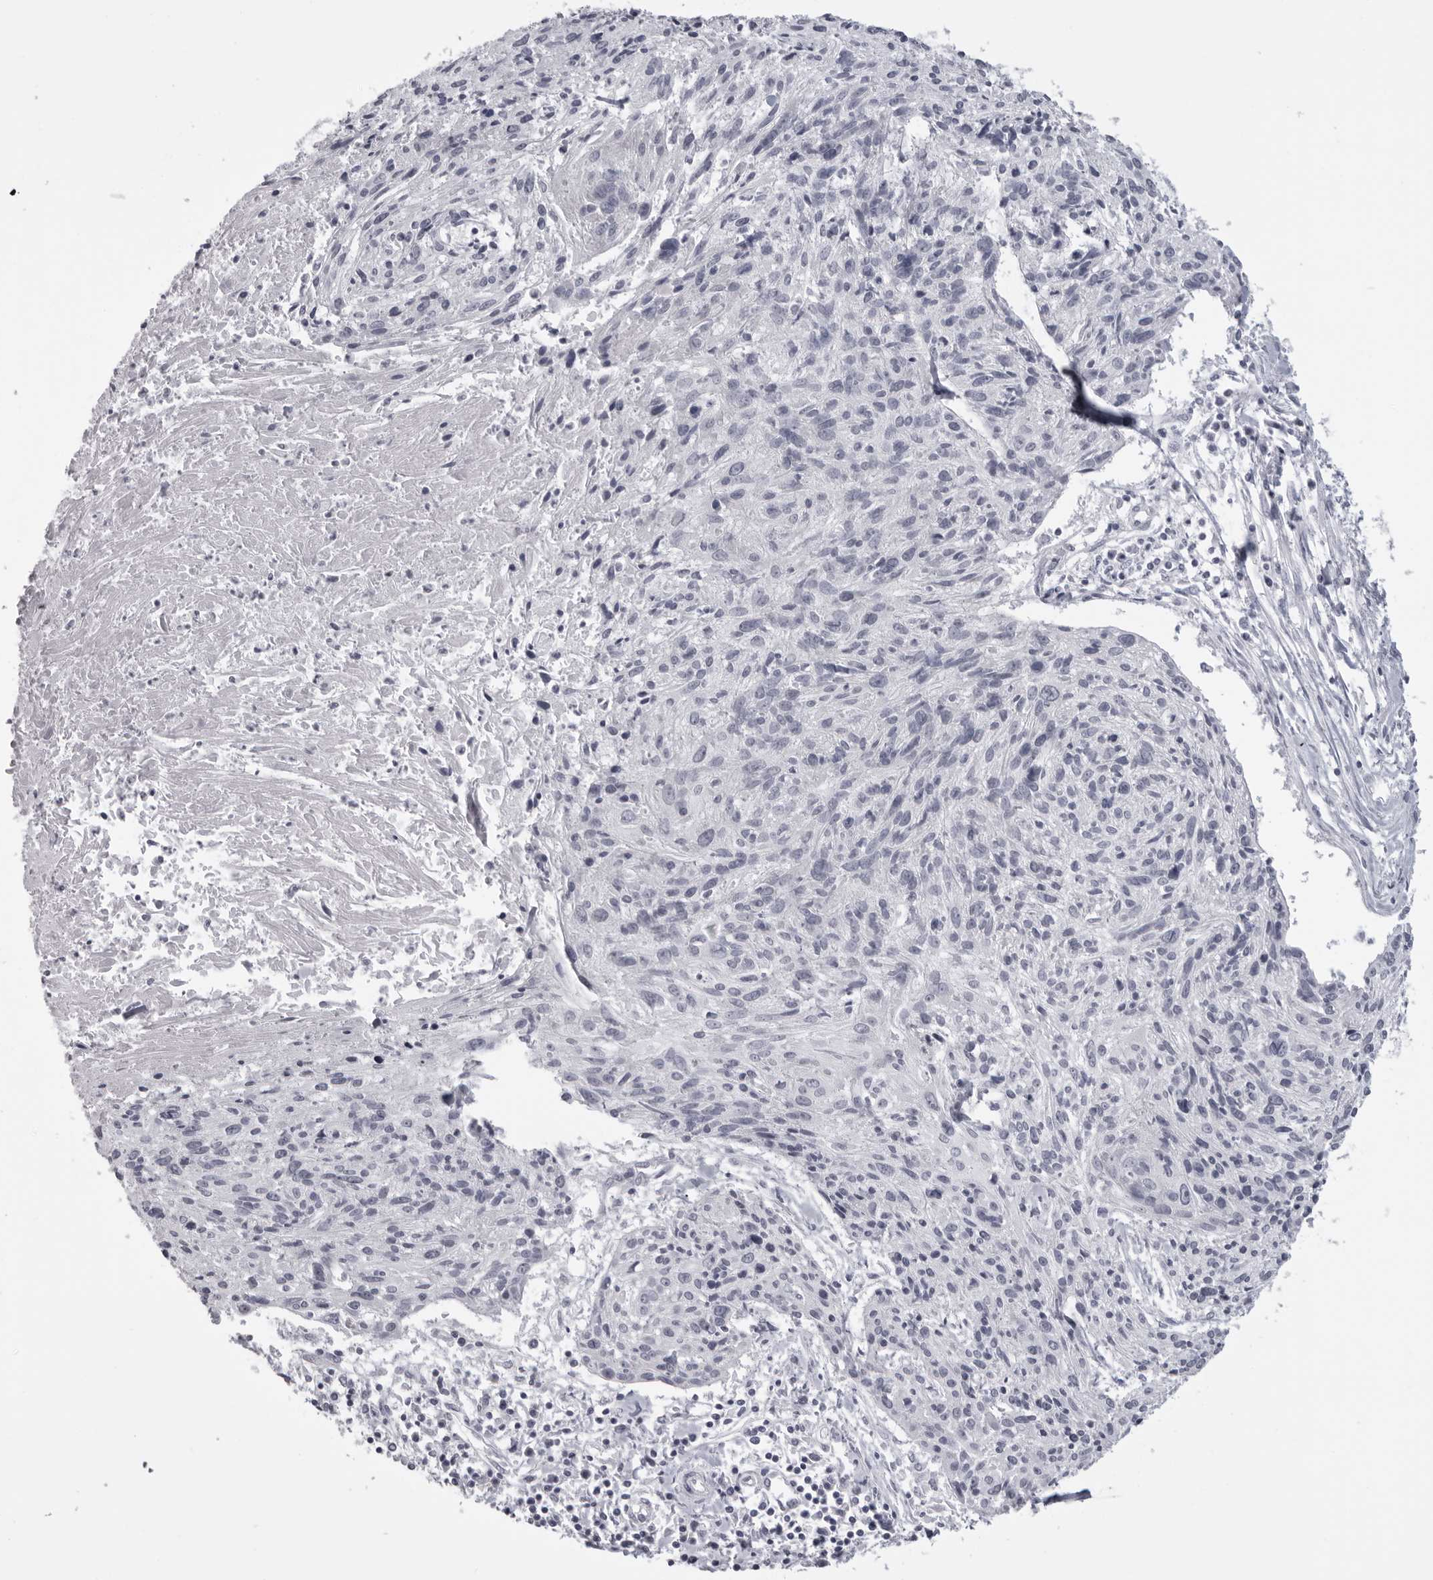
{"staining": {"intensity": "negative", "quantity": "none", "location": "none"}, "tissue": "cervical cancer", "cell_type": "Tumor cells", "image_type": "cancer", "snomed": [{"axis": "morphology", "description": "Squamous cell carcinoma, NOS"}, {"axis": "topography", "description": "Cervix"}], "caption": "High power microscopy histopathology image of an IHC micrograph of squamous cell carcinoma (cervical), revealing no significant expression in tumor cells.", "gene": "DNALI1", "patient": {"sex": "female", "age": 51}}